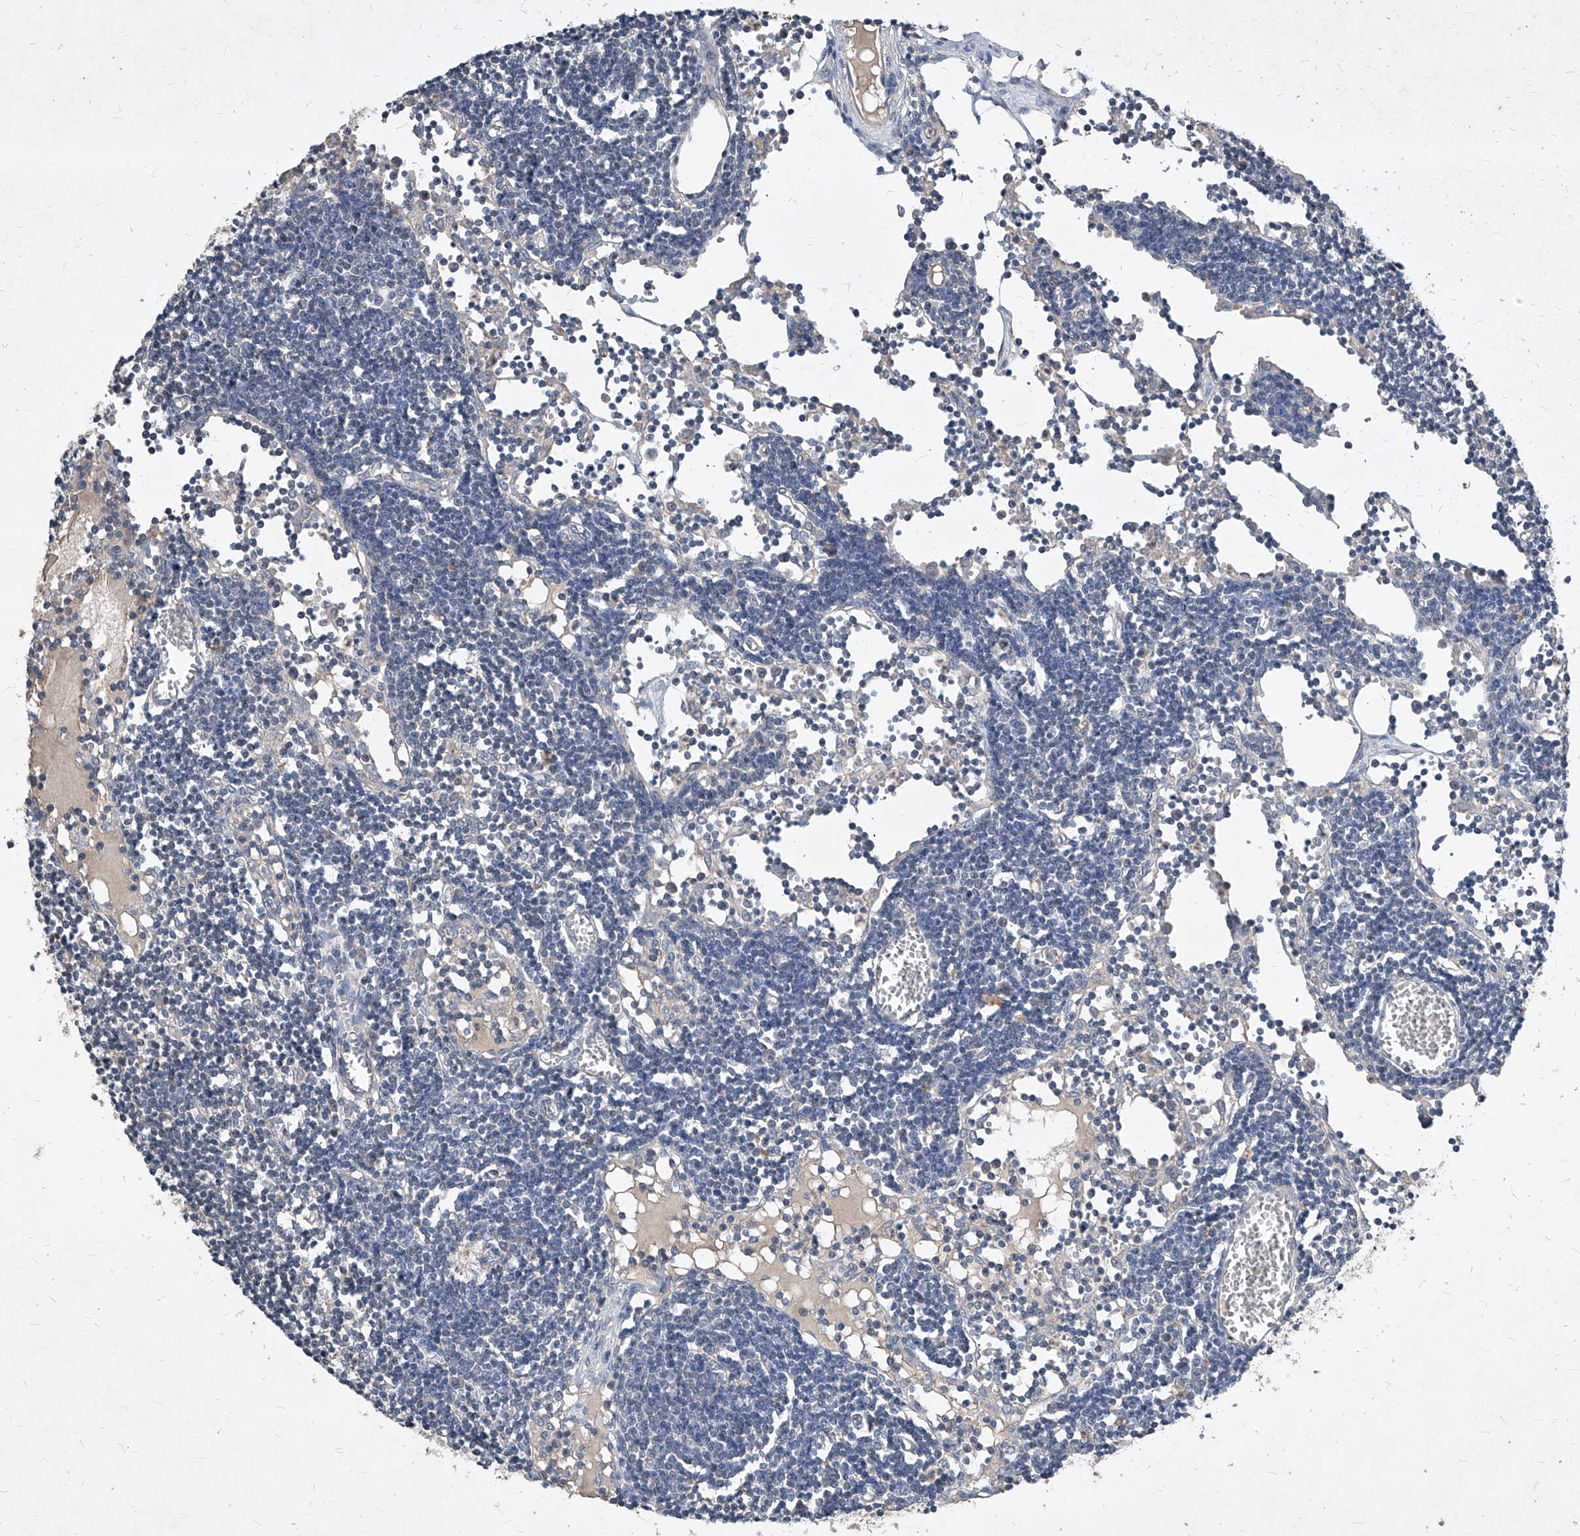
{"staining": {"intensity": "negative", "quantity": "none", "location": "none"}, "tissue": "lymph node", "cell_type": "Germinal center cells", "image_type": "normal", "snomed": [{"axis": "morphology", "description": "Normal tissue, NOS"}, {"axis": "topography", "description": "Lymph node"}], "caption": "Image shows no significant protein positivity in germinal center cells of benign lymph node.", "gene": "SYNGR1", "patient": {"sex": "female", "age": 11}}